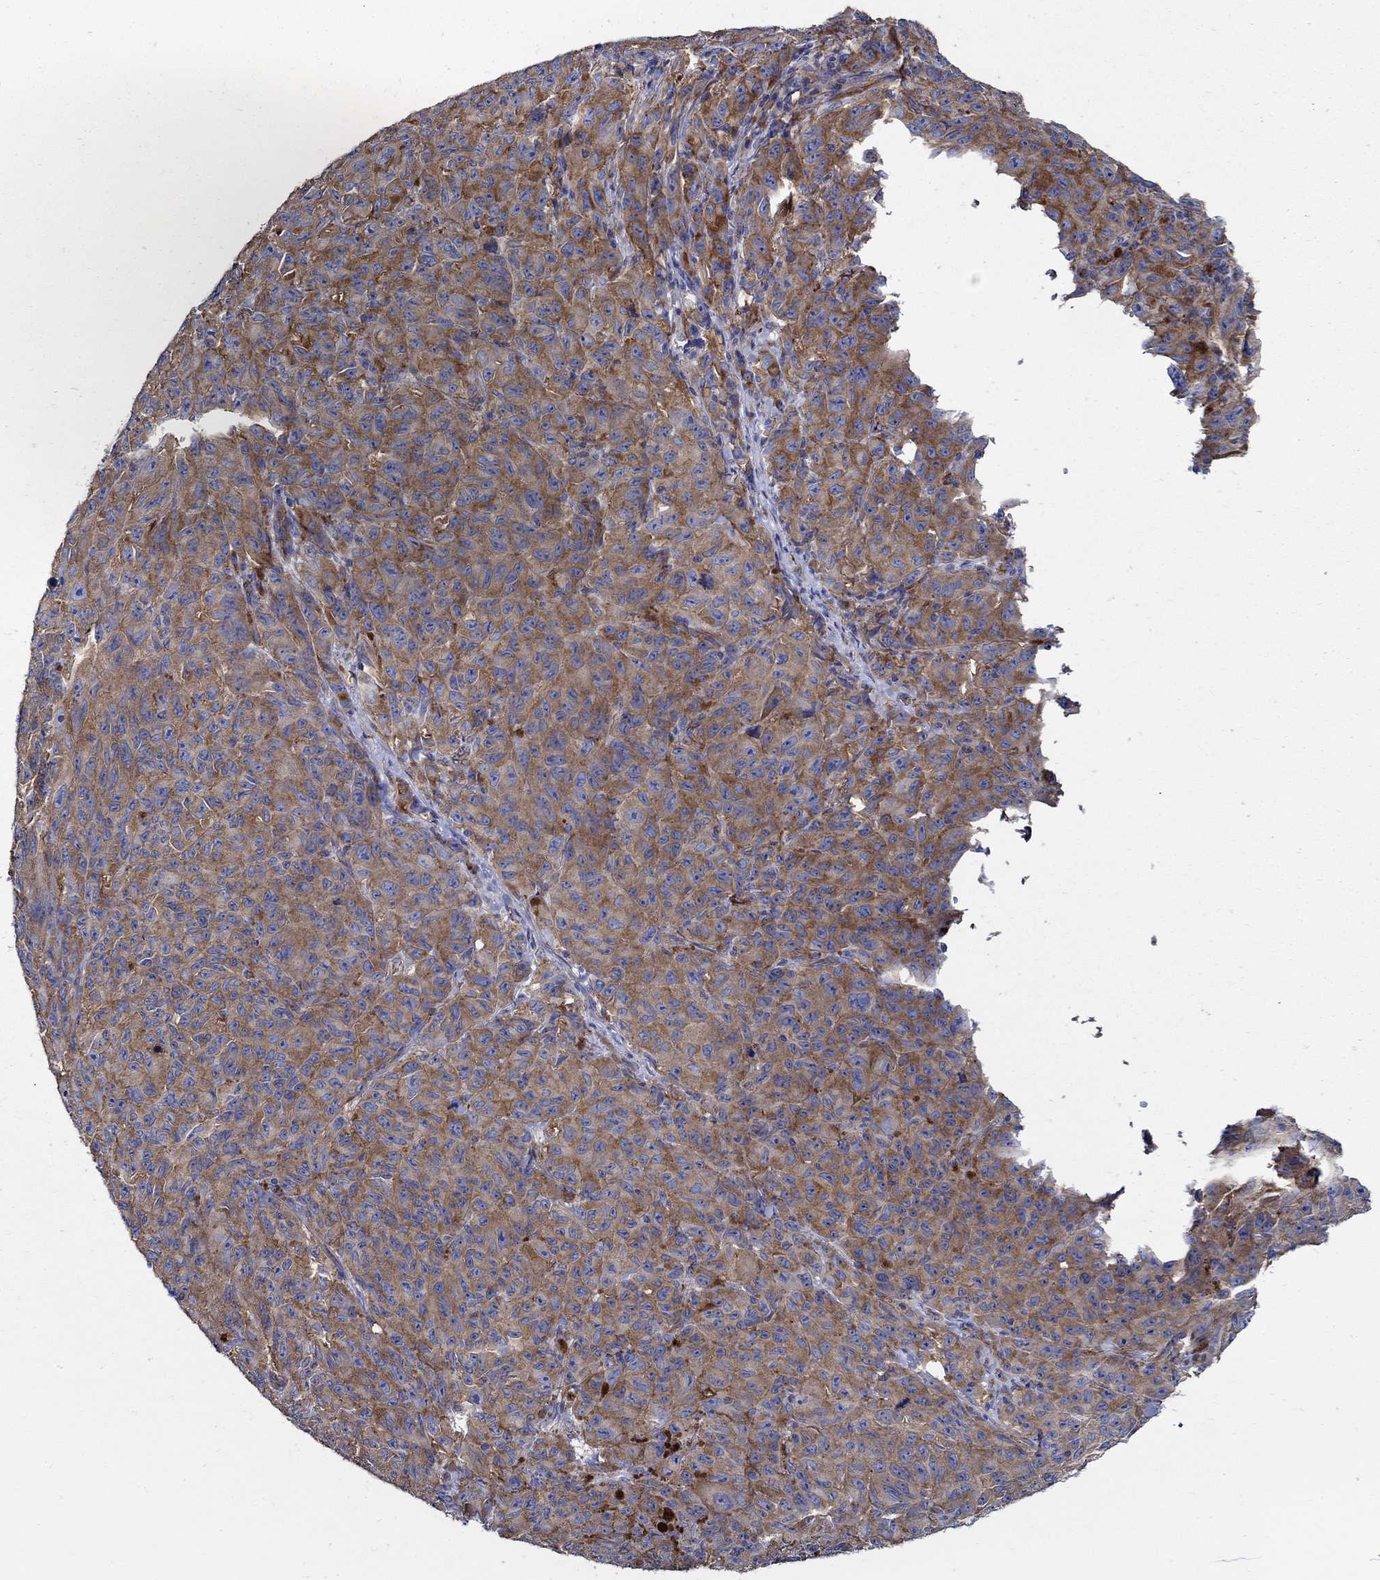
{"staining": {"intensity": "moderate", "quantity": "25%-75%", "location": "cytoplasmic/membranous"}, "tissue": "melanoma", "cell_type": "Tumor cells", "image_type": "cancer", "snomed": [{"axis": "morphology", "description": "Malignant melanoma, NOS"}, {"axis": "topography", "description": "Vulva, labia, clitoris and Bartholin´s gland, NO"}], "caption": "Malignant melanoma stained for a protein (brown) displays moderate cytoplasmic/membranous positive staining in approximately 25%-75% of tumor cells.", "gene": "APBB3", "patient": {"sex": "female", "age": 75}}